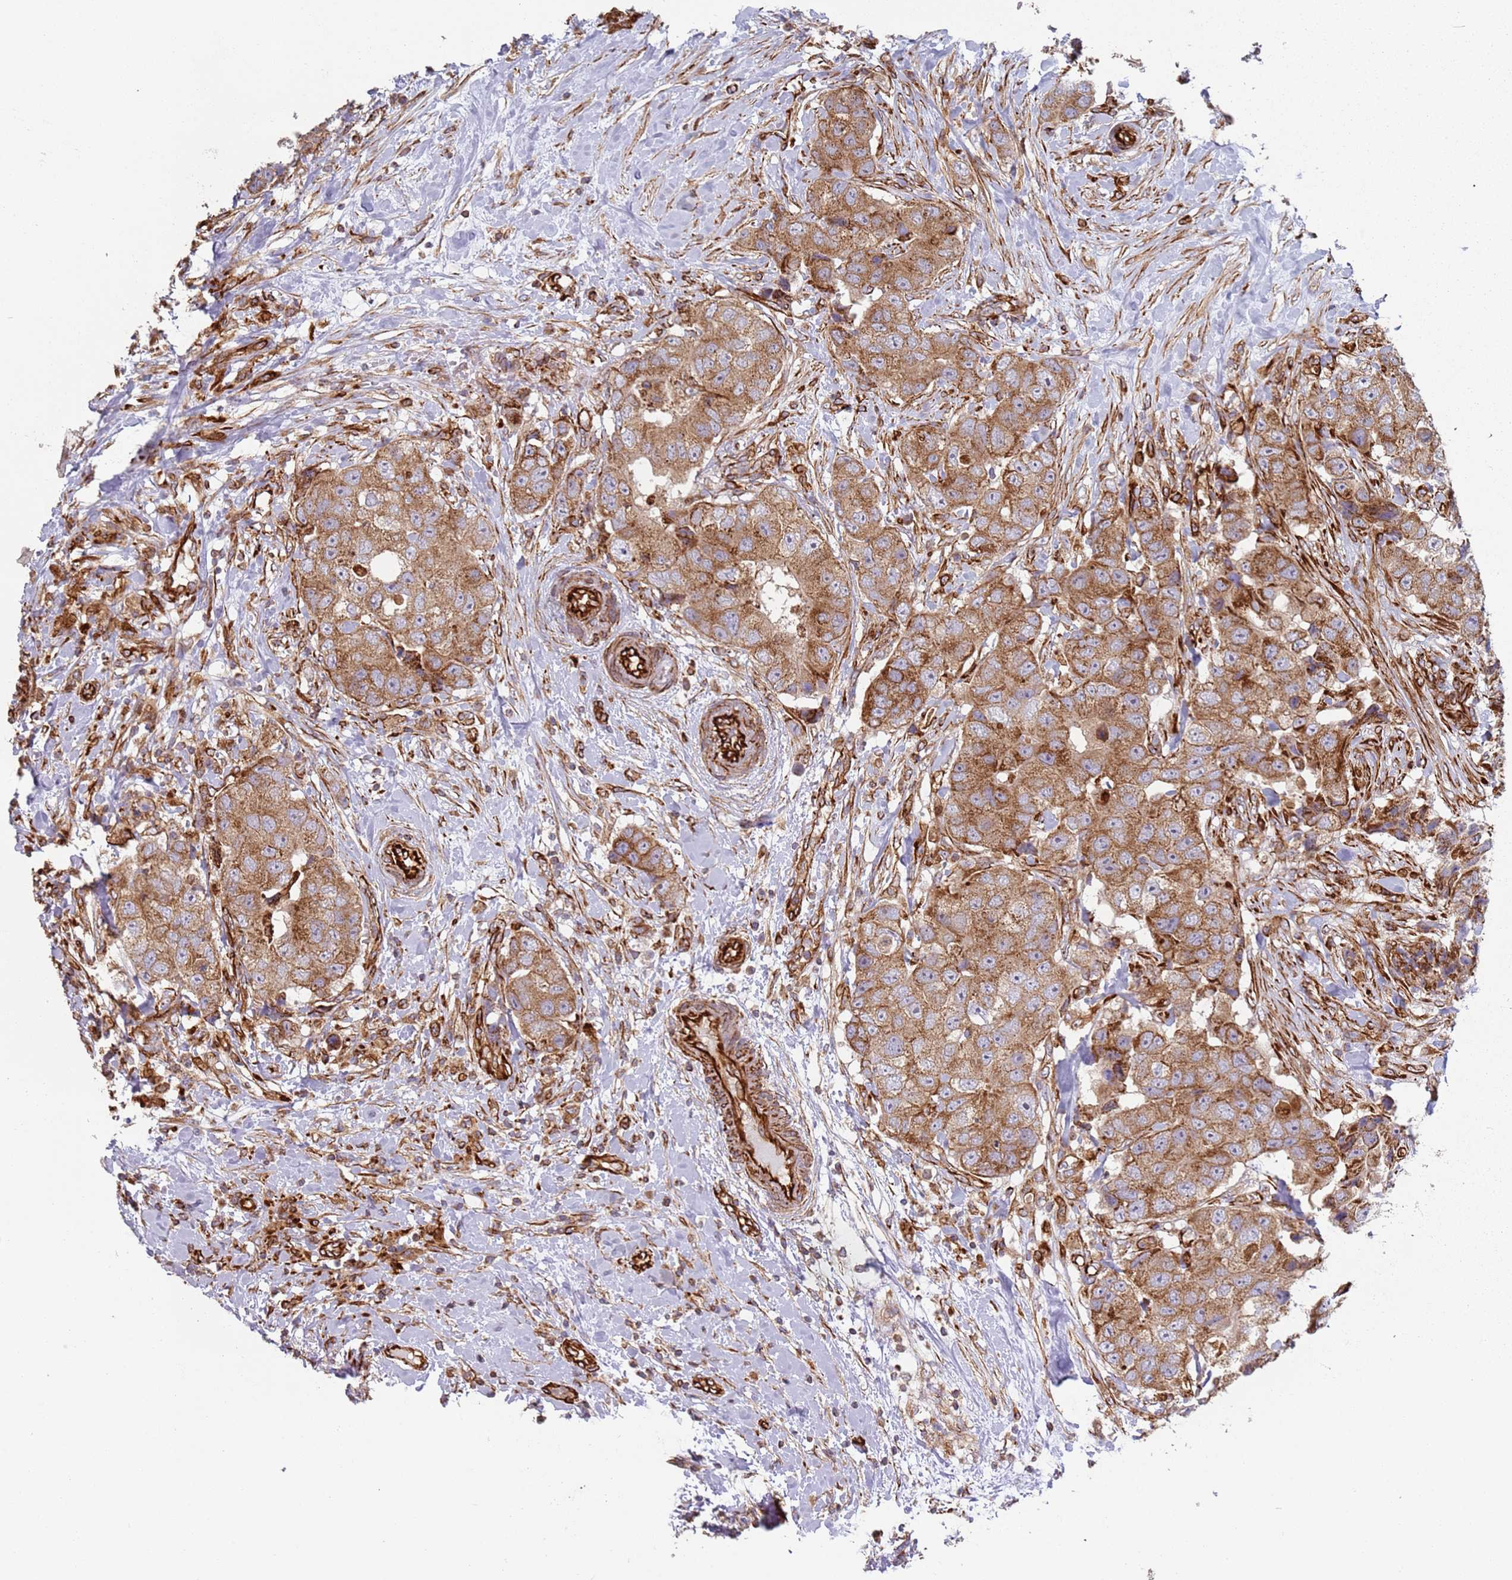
{"staining": {"intensity": "moderate", "quantity": ">75%", "location": "cytoplasmic/membranous"}, "tissue": "breast cancer", "cell_type": "Tumor cells", "image_type": "cancer", "snomed": [{"axis": "morphology", "description": "Normal tissue, NOS"}, {"axis": "morphology", "description": "Duct carcinoma"}, {"axis": "topography", "description": "Breast"}], "caption": "A brown stain shows moderate cytoplasmic/membranous staining of a protein in invasive ductal carcinoma (breast) tumor cells.", "gene": "SNAPIN", "patient": {"sex": "female", "age": 62}}